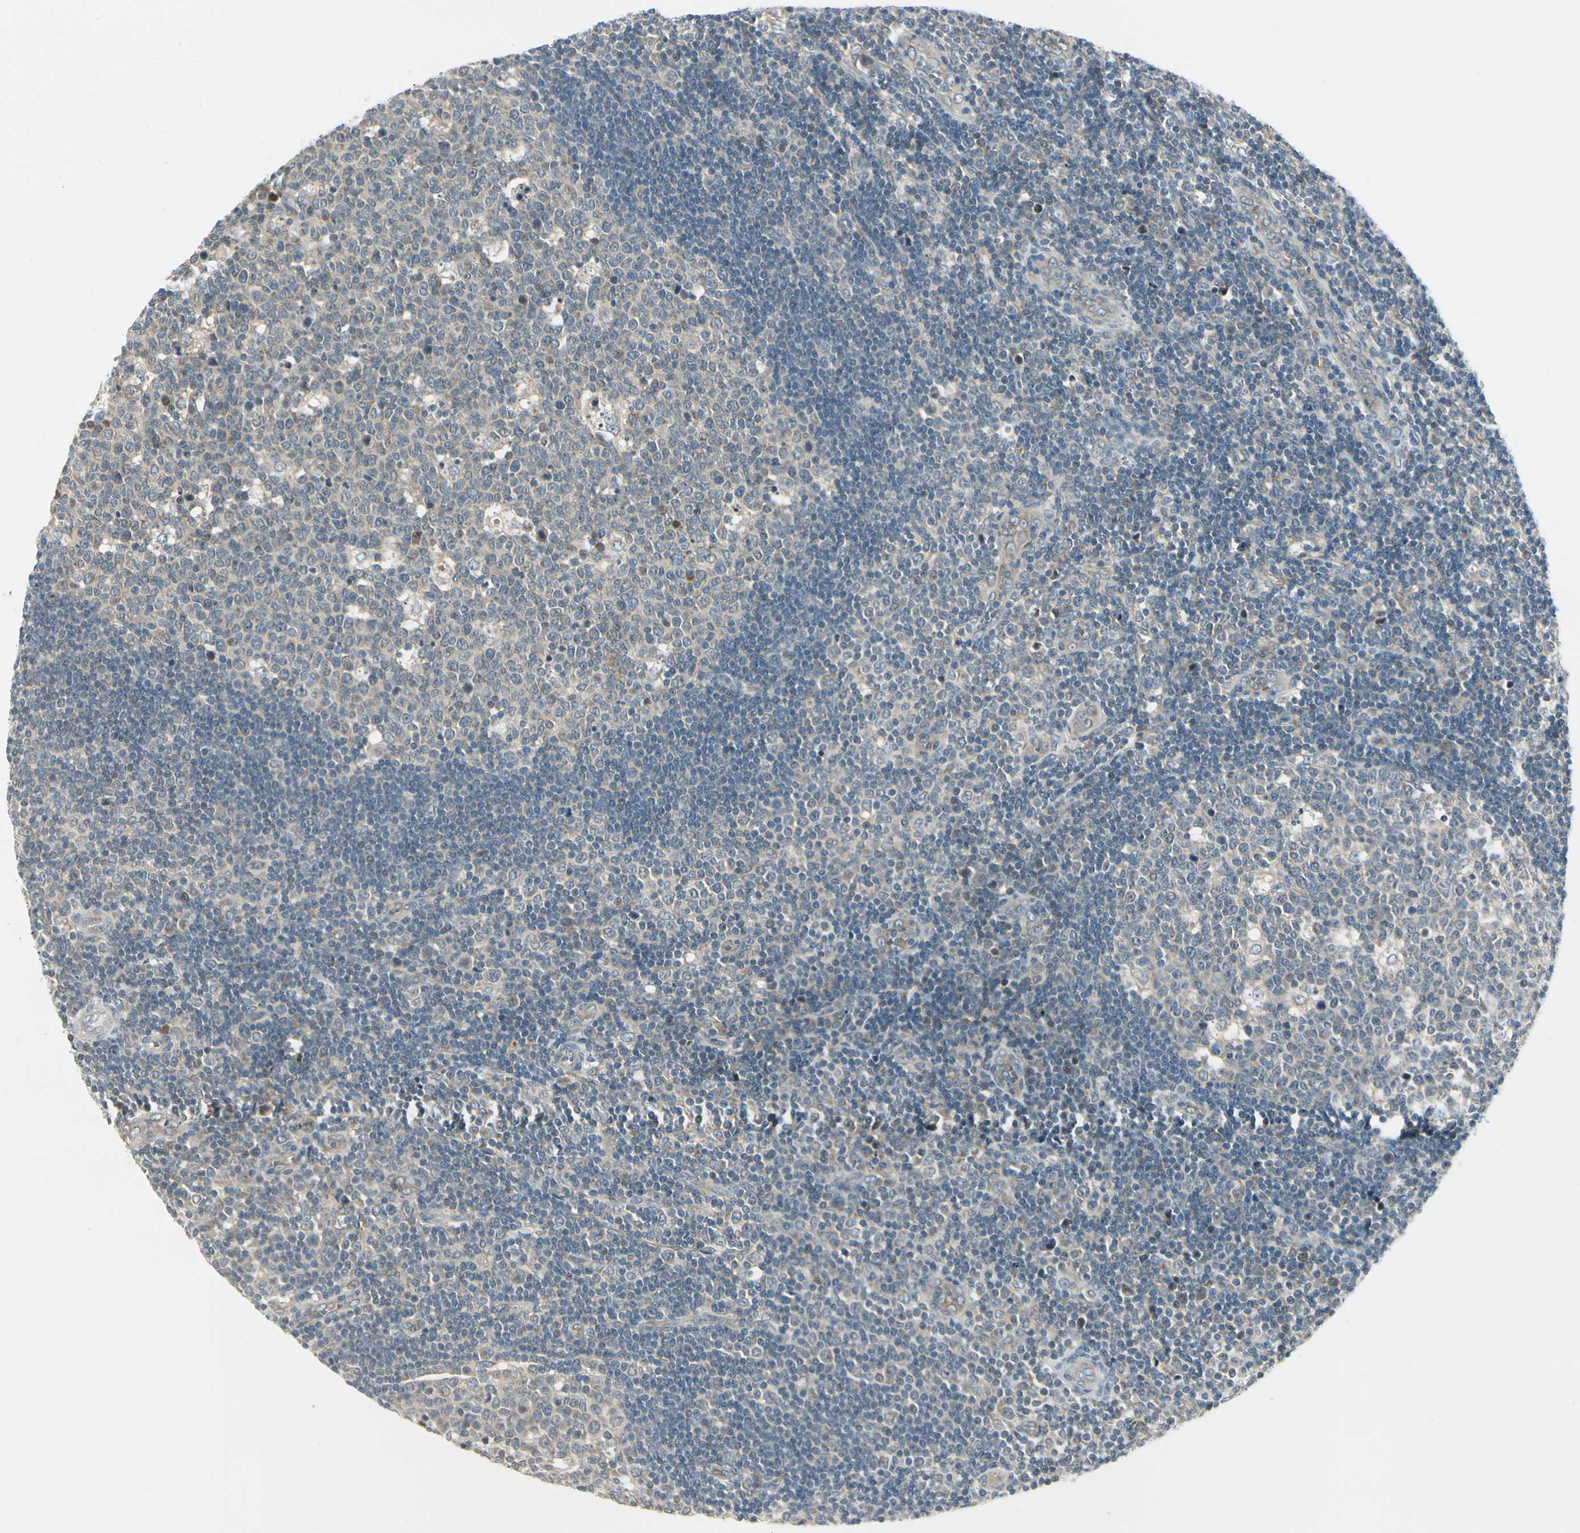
{"staining": {"intensity": "weak", "quantity": "25%-75%", "location": "cytoplasmic/membranous"}, "tissue": "lymph node", "cell_type": "Germinal center cells", "image_type": "normal", "snomed": [{"axis": "morphology", "description": "Normal tissue, NOS"}, {"axis": "topography", "description": "Lymph node"}, {"axis": "topography", "description": "Salivary gland"}], "caption": "Protein analysis of normal lymph node reveals weak cytoplasmic/membranous expression in about 25%-75% of germinal center cells. (DAB (3,3'-diaminobenzidine) IHC, brown staining for protein, blue staining for nuclei).", "gene": "BNIP1", "patient": {"sex": "male", "age": 8}}